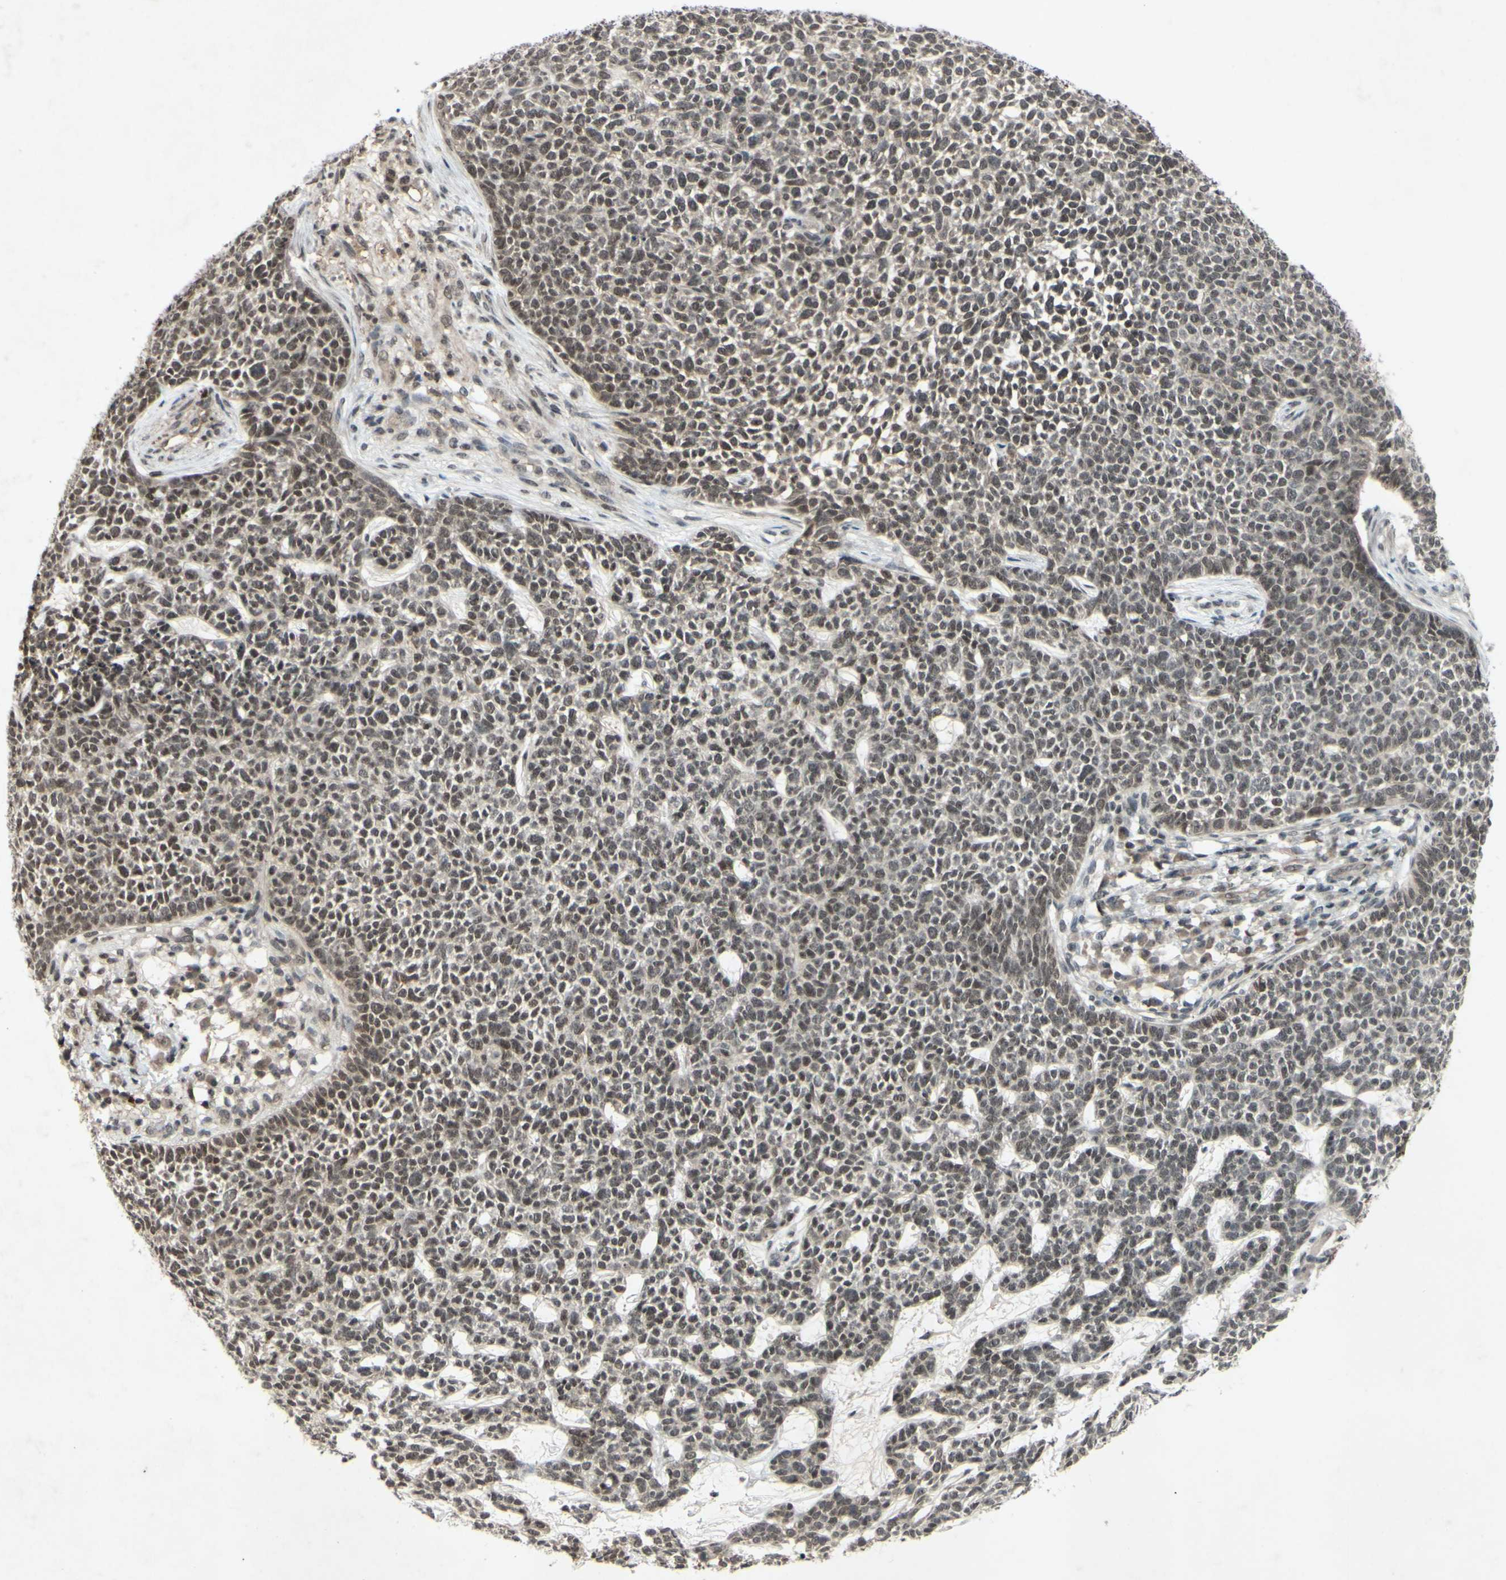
{"staining": {"intensity": "weak", "quantity": ">75%", "location": "nuclear"}, "tissue": "skin cancer", "cell_type": "Tumor cells", "image_type": "cancer", "snomed": [{"axis": "morphology", "description": "Basal cell carcinoma"}, {"axis": "topography", "description": "Skin"}], "caption": "Immunohistochemistry (IHC) (DAB (3,3'-diaminobenzidine)) staining of basal cell carcinoma (skin) shows weak nuclear protein staining in about >75% of tumor cells. (DAB IHC, brown staining for protein, blue staining for nuclei).", "gene": "SNW1", "patient": {"sex": "female", "age": 84}}